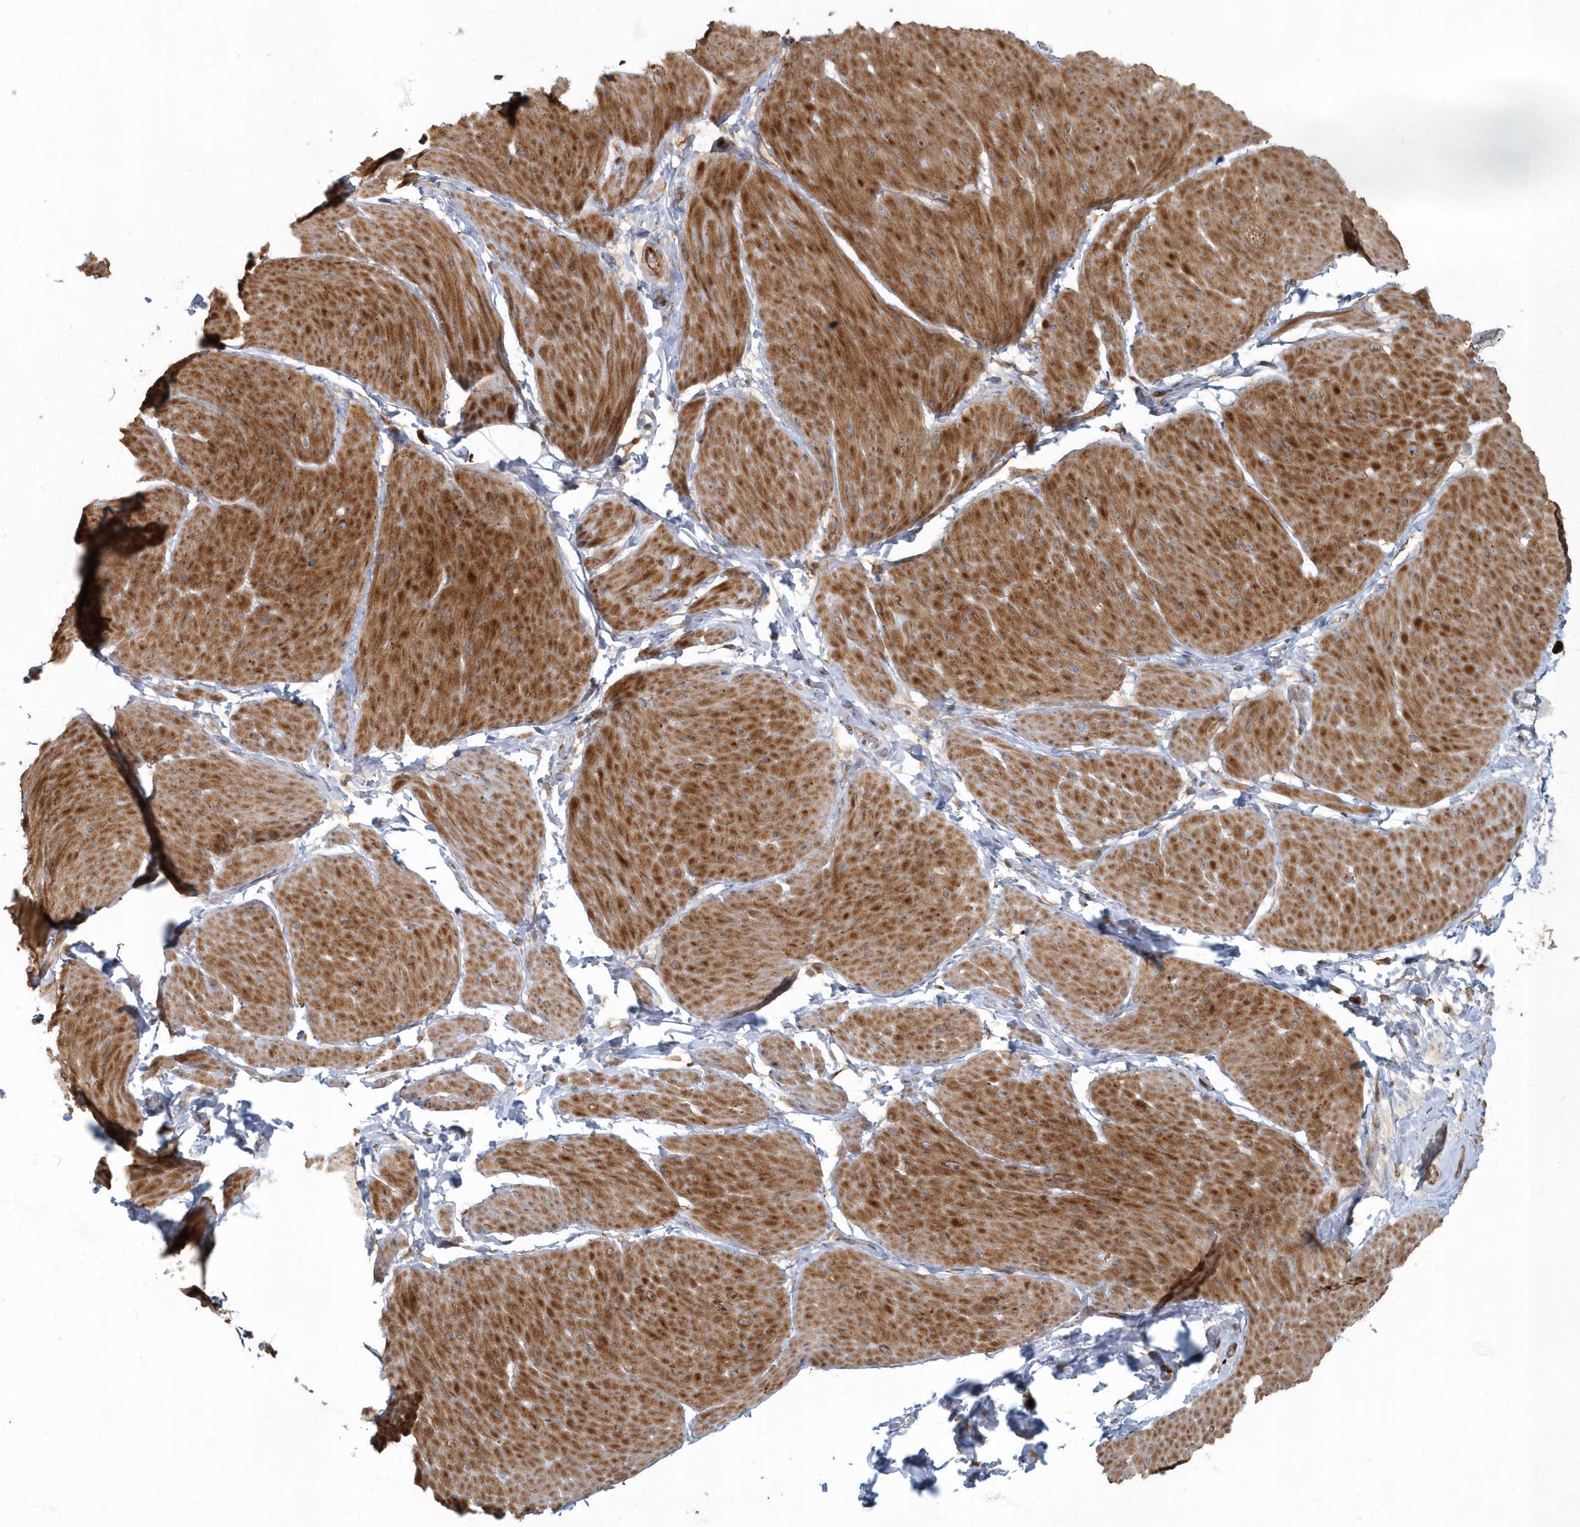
{"staining": {"intensity": "moderate", "quantity": ">75%", "location": "cytoplasmic/membranous"}, "tissue": "smooth muscle", "cell_type": "Smooth muscle cells", "image_type": "normal", "snomed": [{"axis": "morphology", "description": "Urothelial carcinoma, High grade"}, {"axis": "topography", "description": "Urinary bladder"}], "caption": "Moderate cytoplasmic/membranous protein positivity is present in approximately >75% of smooth muscle cells in smooth muscle.", "gene": "ARHGEF38", "patient": {"sex": "male", "age": 46}}